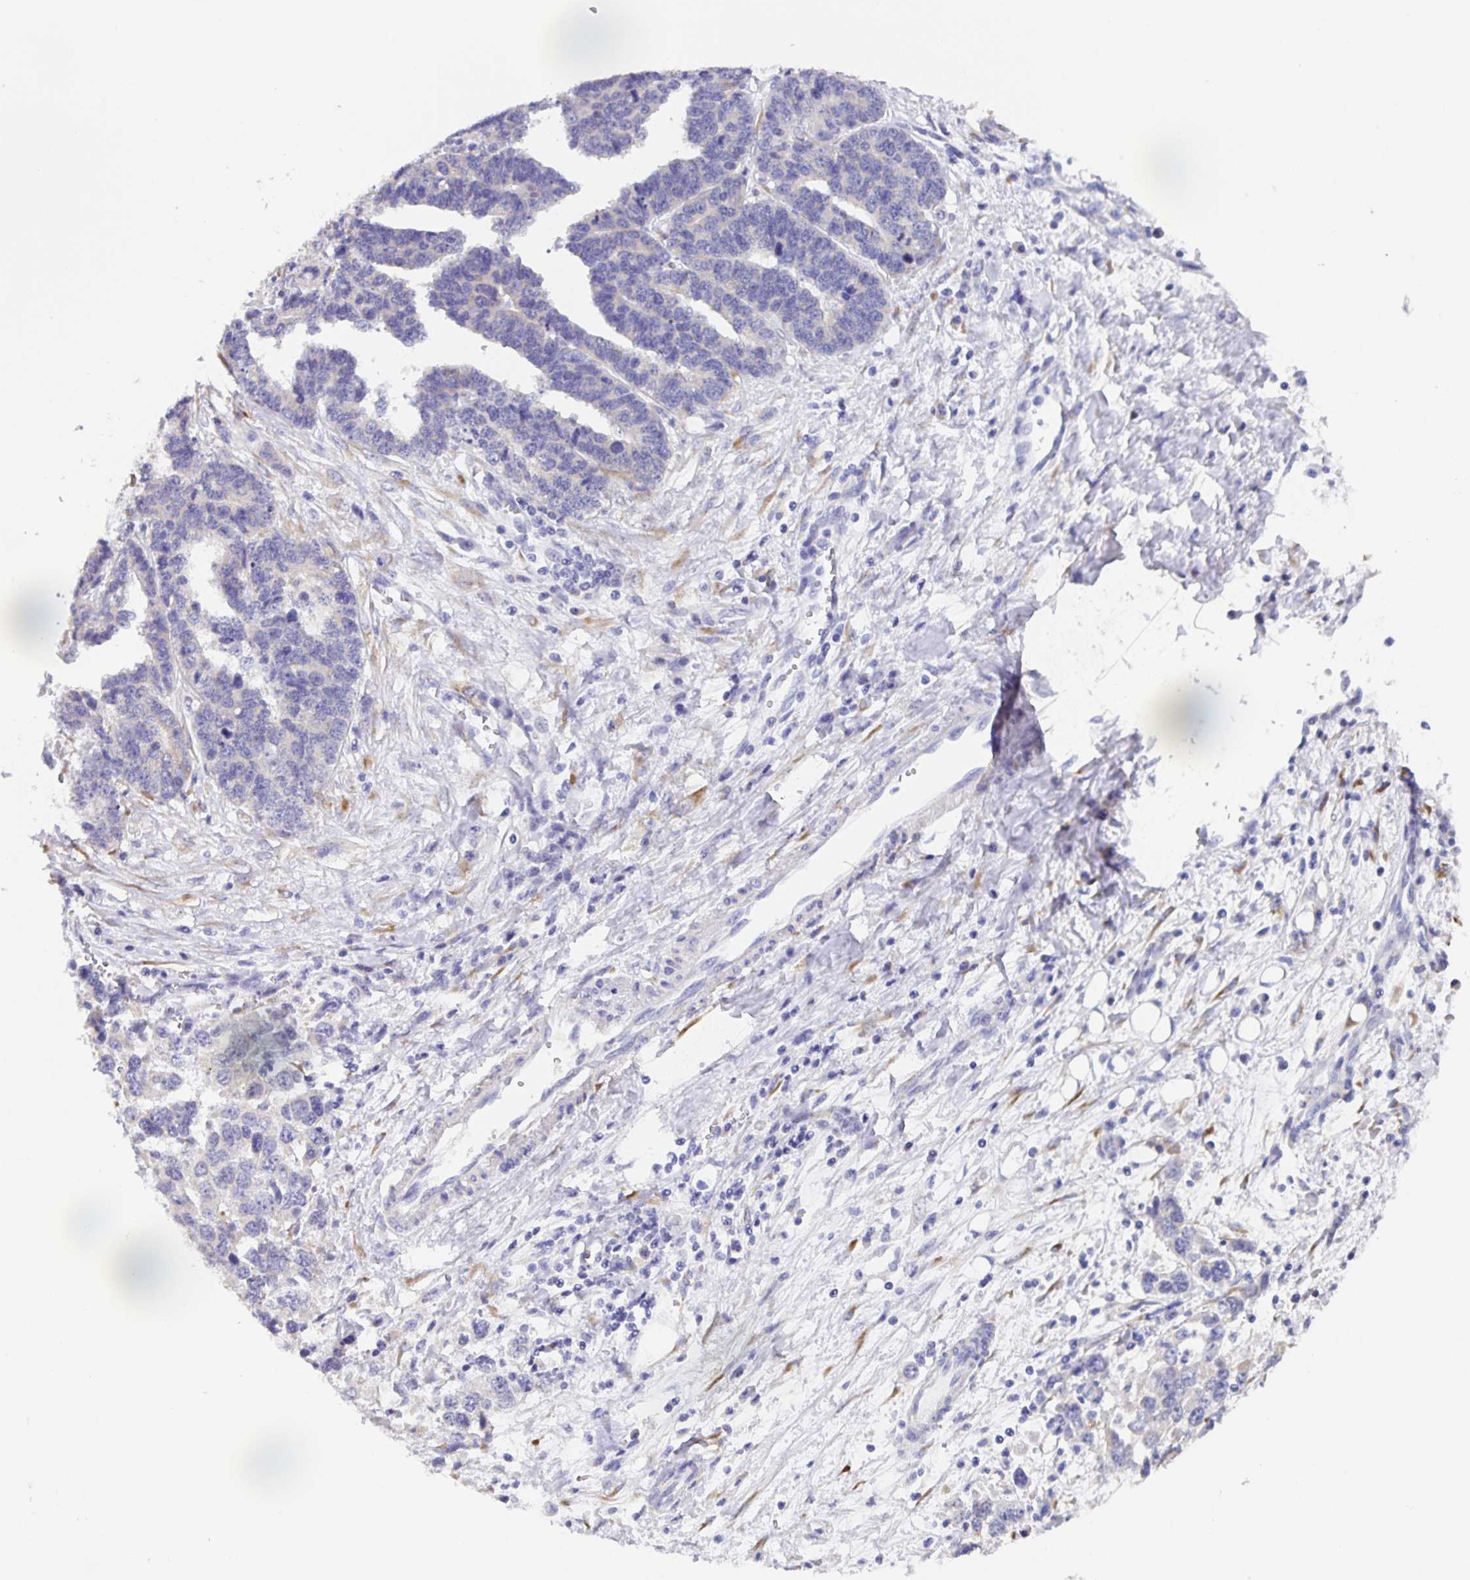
{"staining": {"intensity": "negative", "quantity": "none", "location": "none"}, "tissue": "ovarian cancer", "cell_type": "Tumor cells", "image_type": "cancer", "snomed": [{"axis": "morphology", "description": "Cystadenocarcinoma, serous, NOS"}, {"axis": "topography", "description": "Ovary"}], "caption": "DAB immunohistochemical staining of human ovarian cancer reveals no significant staining in tumor cells.", "gene": "PRR36", "patient": {"sex": "female", "age": 76}}